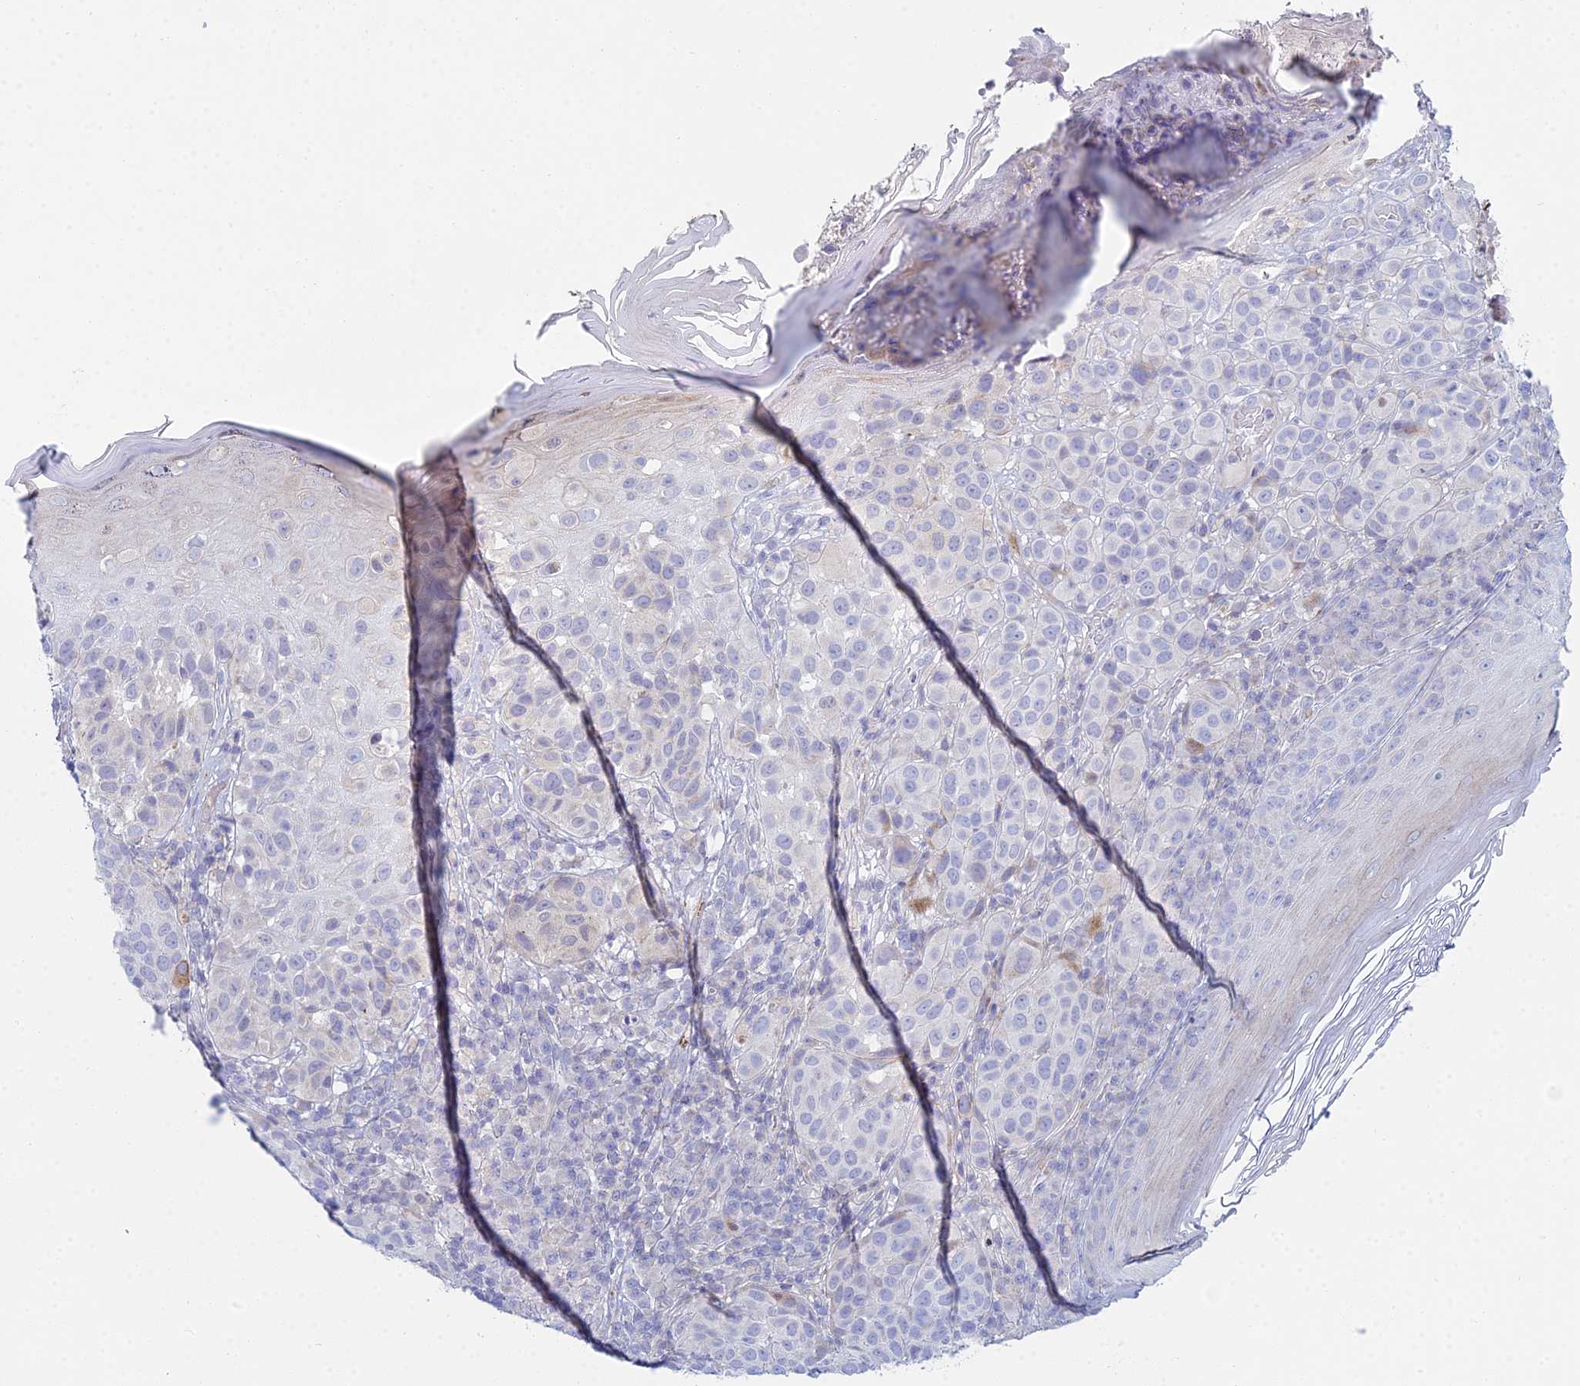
{"staining": {"intensity": "negative", "quantity": "none", "location": "none"}, "tissue": "melanoma", "cell_type": "Tumor cells", "image_type": "cancer", "snomed": [{"axis": "morphology", "description": "Malignant melanoma, NOS"}, {"axis": "topography", "description": "Skin"}], "caption": "The immunohistochemistry (IHC) image has no significant positivity in tumor cells of malignant melanoma tissue.", "gene": "PRR13", "patient": {"sex": "male", "age": 38}}